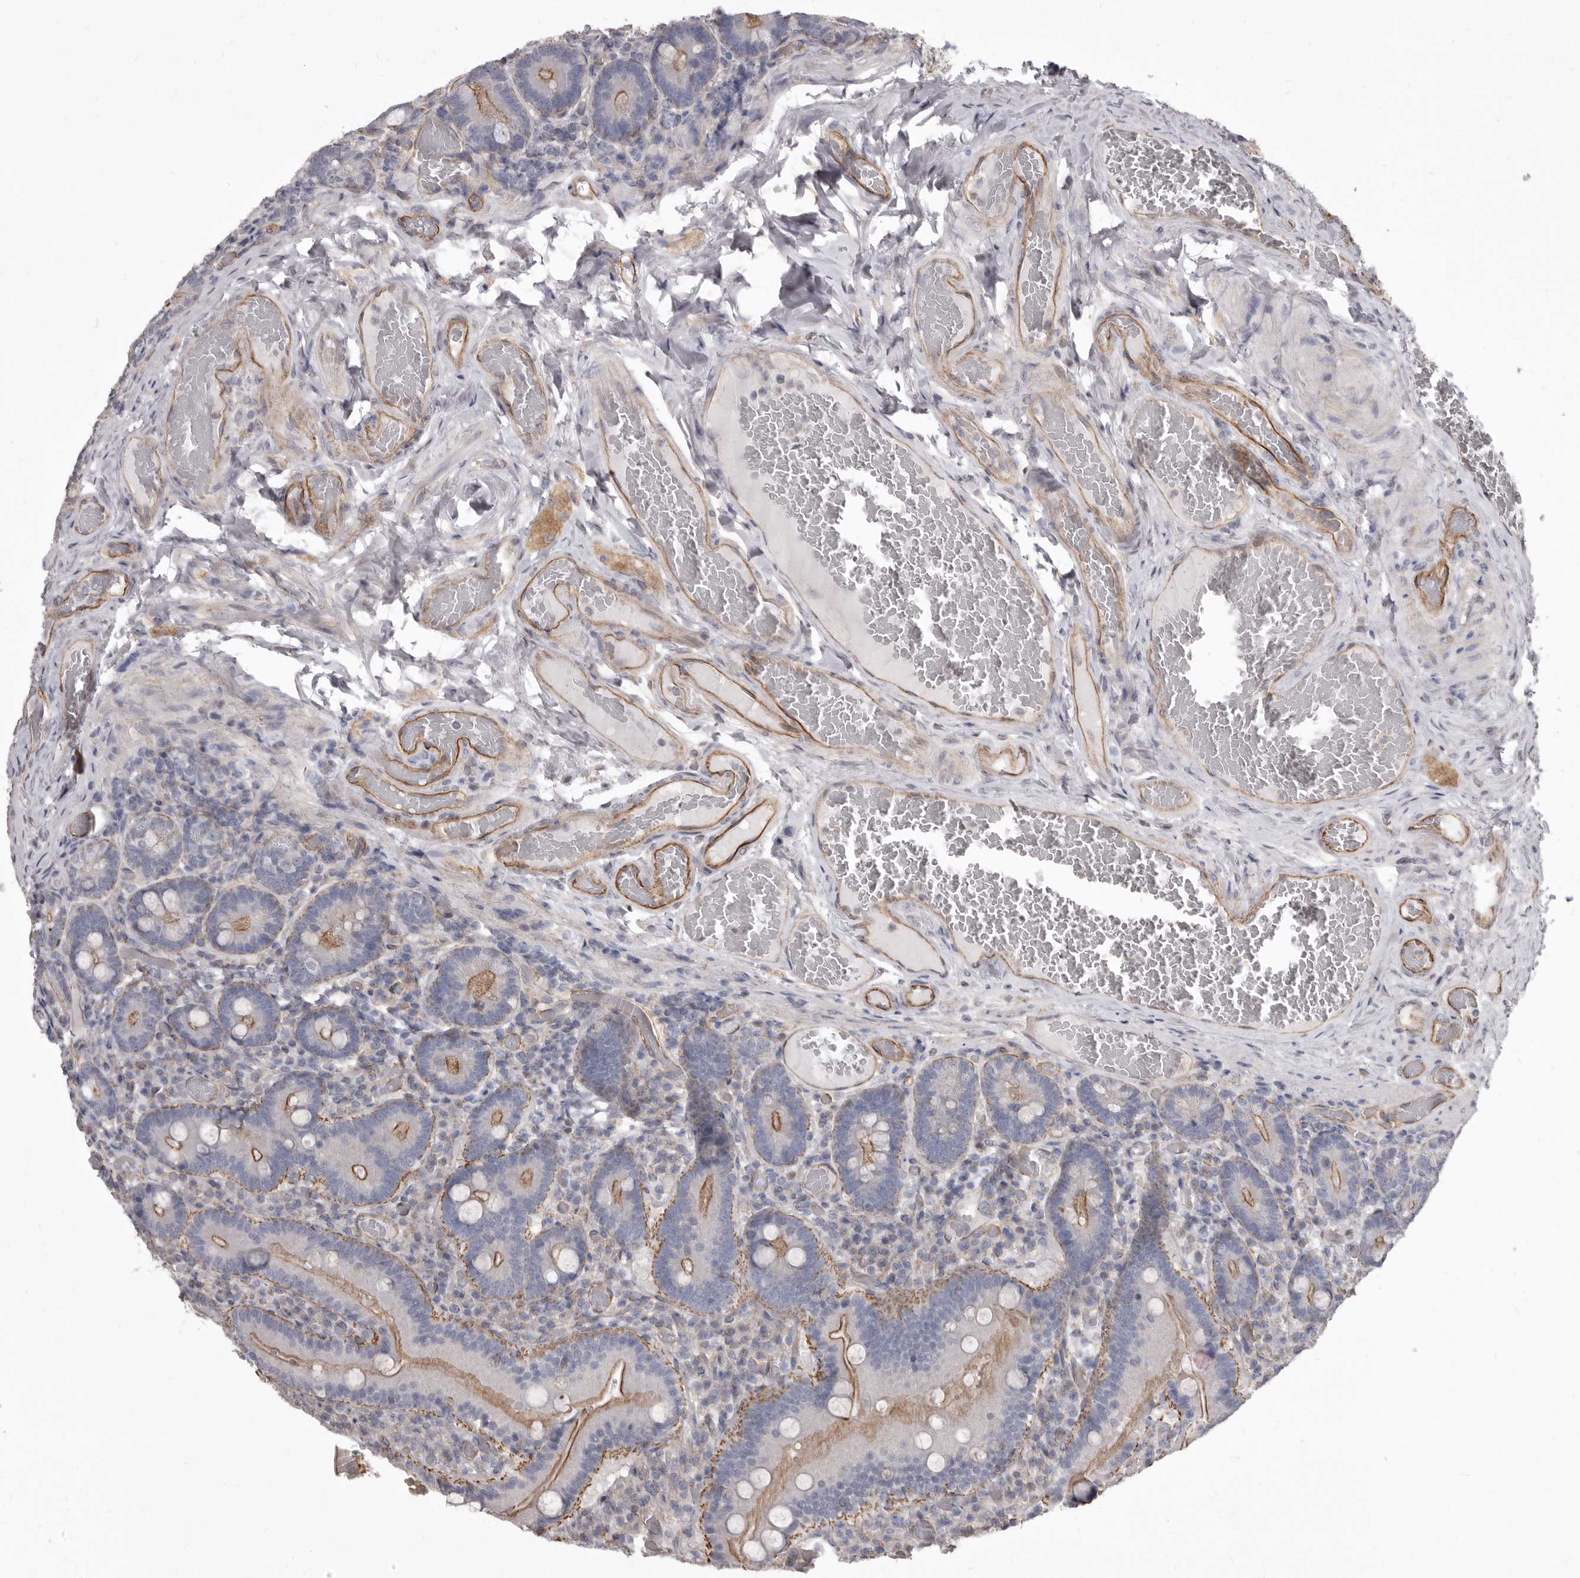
{"staining": {"intensity": "moderate", "quantity": "25%-75%", "location": "cytoplasmic/membranous"}, "tissue": "duodenum", "cell_type": "Glandular cells", "image_type": "normal", "snomed": [{"axis": "morphology", "description": "Normal tissue, NOS"}, {"axis": "topography", "description": "Duodenum"}], "caption": "Duodenum stained with DAB immunohistochemistry (IHC) shows medium levels of moderate cytoplasmic/membranous staining in approximately 25%-75% of glandular cells. (DAB (3,3'-diaminobenzidine) IHC with brightfield microscopy, high magnification).", "gene": "P2RX6", "patient": {"sex": "female", "age": 62}}